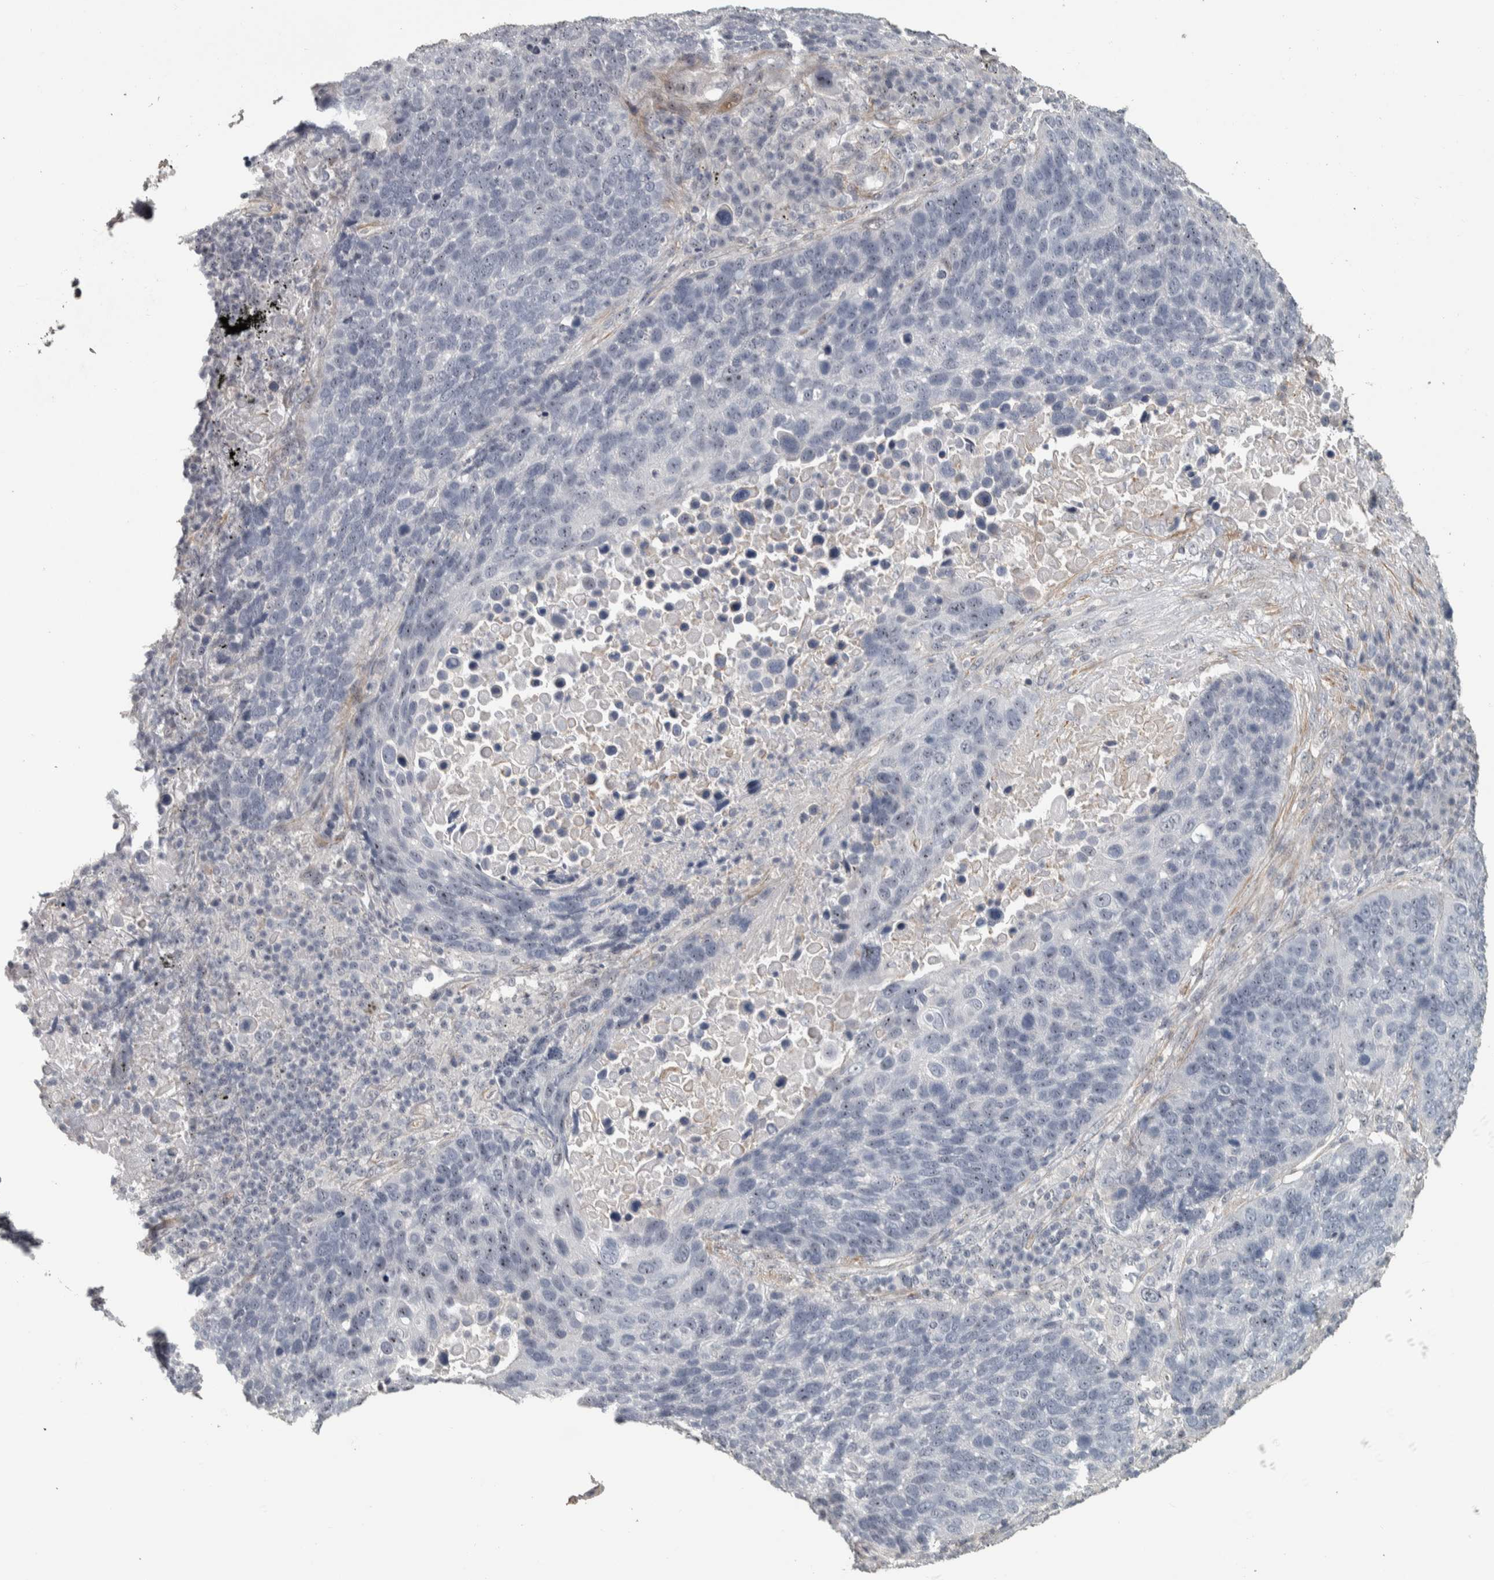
{"staining": {"intensity": "negative", "quantity": "none", "location": "none"}, "tissue": "lung cancer", "cell_type": "Tumor cells", "image_type": "cancer", "snomed": [{"axis": "morphology", "description": "Squamous cell carcinoma, NOS"}, {"axis": "topography", "description": "Lung"}], "caption": "High power microscopy image of an immunohistochemistry (IHC) histopathology image of lung cancer (squamous cell carcinoma), revealing no significant expression in tumor cells. (Brightfield microscopy of DAB immunohistochemistry (IHC) at high magnification).", "gene": "DCAF10", "patient": {"sex": "male", "age": 66}}